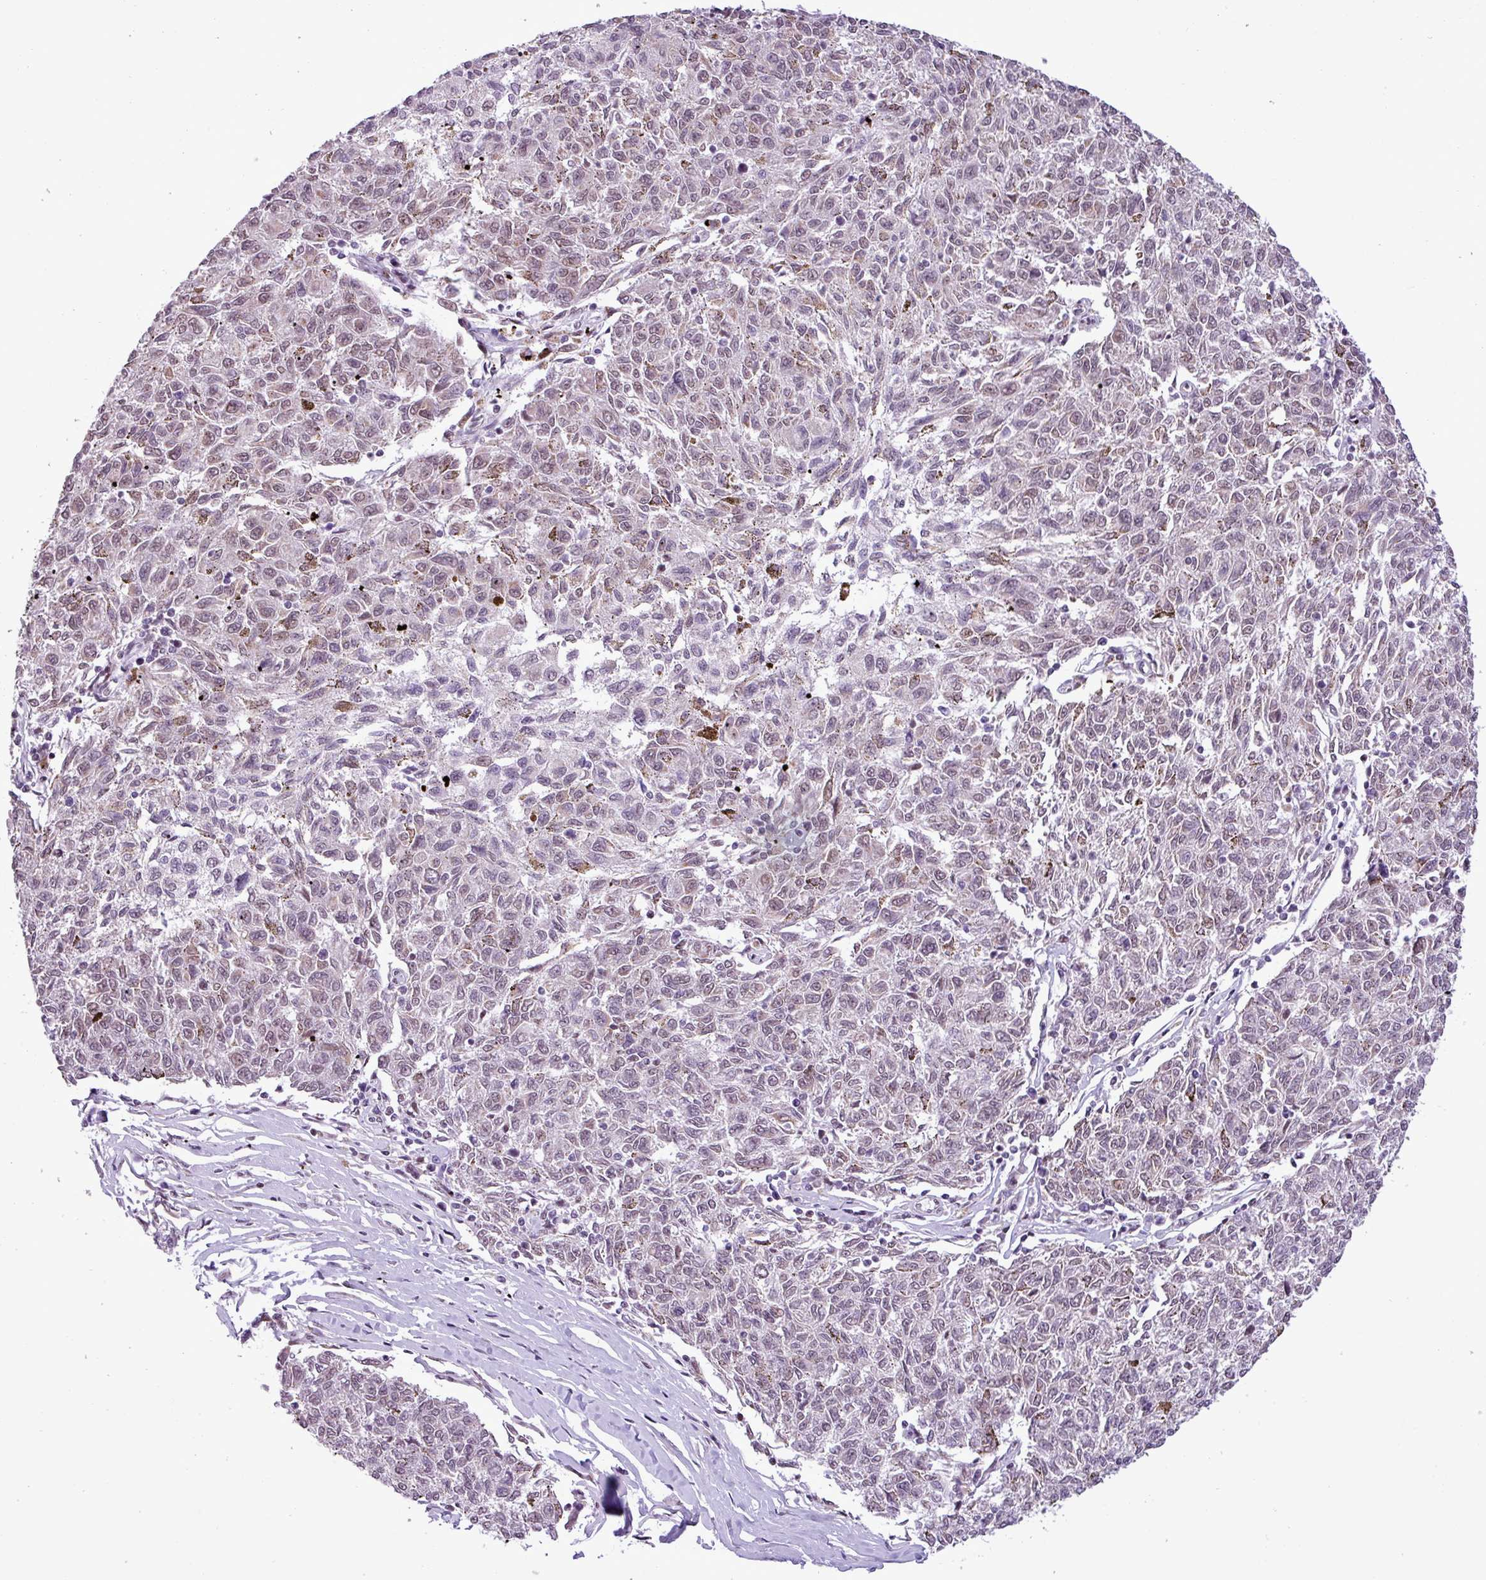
{"staining": {"intensity": "weak", "quantity": "25%-75%", "location": "nuclear"}, "tissue": "melanoma", "cell_type": "Tumor cells", "image_type": "cancer", "snomed": [{"axis": "morphology", "description": "Malignant melanoma, NOS"}, {"axis": "topography", "description": "Skin"}], "caption": "A brown stain highlights weak nuclear staining of a protein in human malignant melanoma tumor cells. (DAB (3,3'-diaminobenzidine) IHC, brown staining for protein, blue staining for nuclei).", "gene": "ZNF354A", "patient": {"sex": "female", "age": 72}}